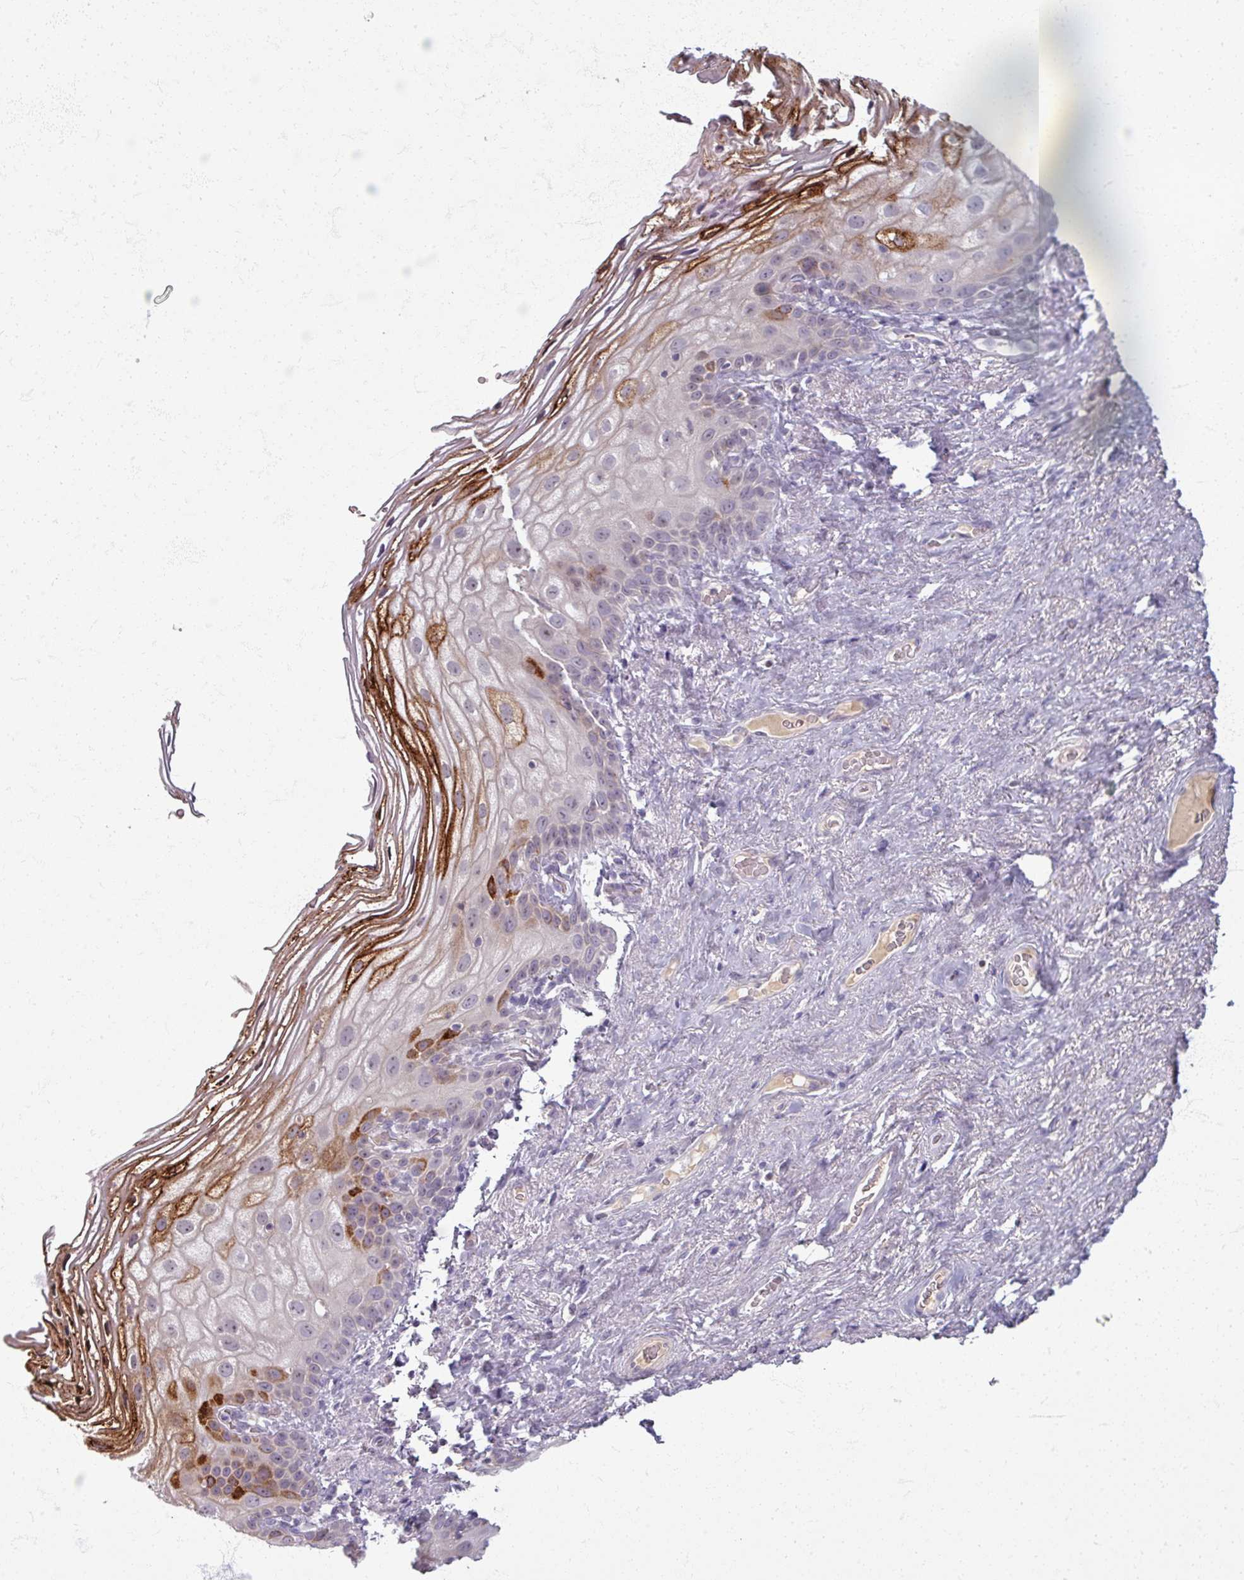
{"staining": {"intensity": "strong", "quantity": "<25%", "location": "cytoplasmic/membranous"}, "tissue": "vagina", "cell_type": "Squamous epithelial cells", "image_type": "normal", "snomed": [{"axis": "morphology", "description": "Normal tissue, NOS"}, {"axis": "topography", "description": "Vagina"}, {"axis": "topography", "description": "Peripheral nerve tissue"}], "caption": "Vagina stained with DAB (3,3'-diaminobenzidine) immunohistochemistry displays medium levels of strong cytoplasmic/membranous expression in approximately <25% of squamous epithelial cells.", "gene": "TTLL7", "patient": {"sex": "female", "age": 71}}